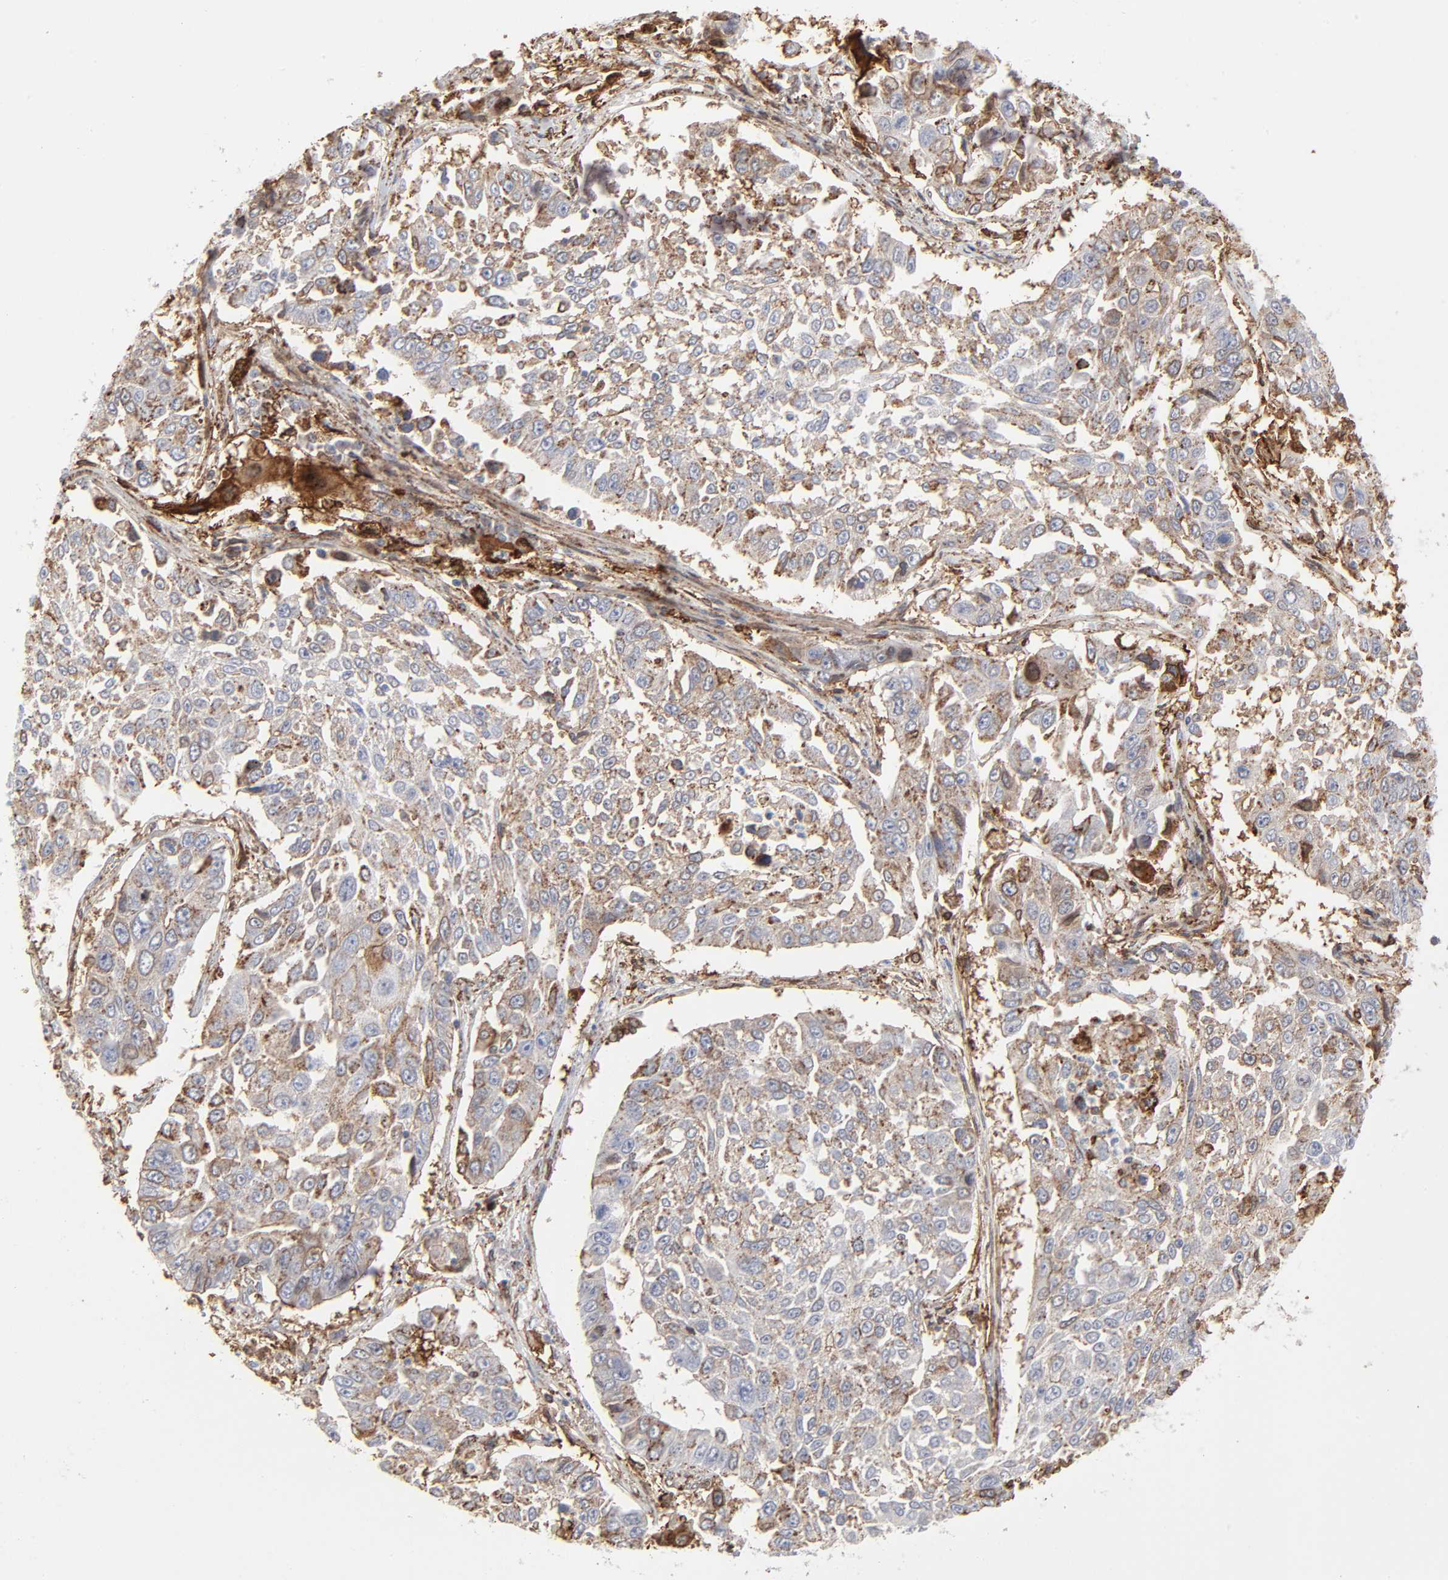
{"staining": {"intensity": "moderate", "quantity": ">75%", "location": "cytoplasmic/membranous"}, "tissue": "lung cancer", "cell_type": "Tumor cells", "image_type": "cancer", "snomed": [{"axis": "morphology", "description": "Squamous cell carcinoma, NOS"}, {"axis": "topography", "description": "Lung"}], "caption": "DAB immunohistochemical staining of human lung cancer (squamous cell carcinoma) shows moderate cytoplasmic/membranous protein positivity in about >75% of tumor cells.", "gene": "ANXA5", "patient": {"sex": "male", "age": 71}}